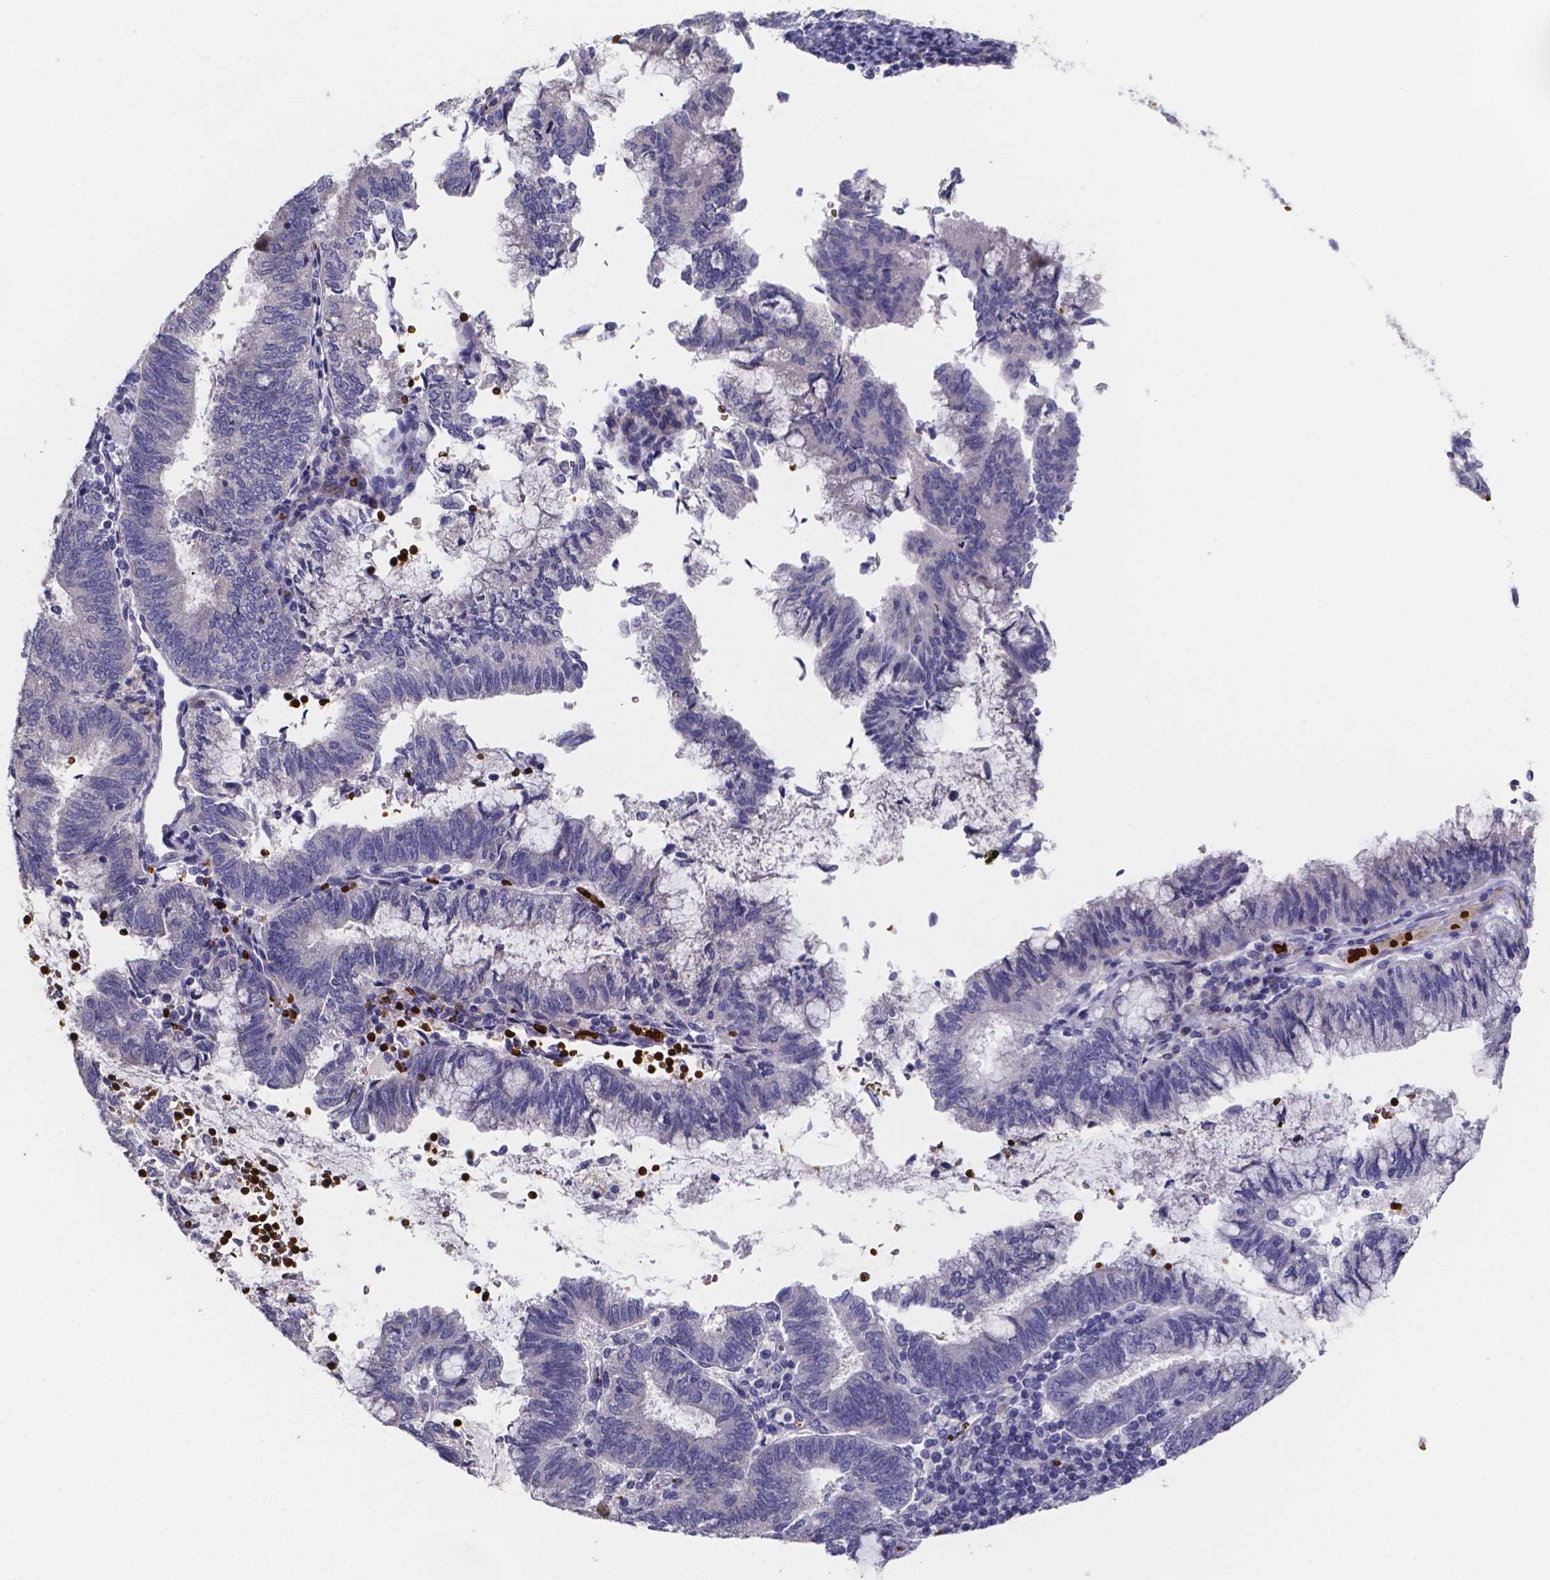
{"staining": {"intensity": "negative", "quantity": "none", "location": "none"}, "tissue": "endometrial cancer", "cell_type": "Tumor cells", "image_type": "cancer", "snomed": [{"axis": "morphology", "description": "Adenocarcinoma, NOS"}, {"axis": "topography", "description": "Endometrium"}], "caption": "The immunohistochemistry (IHC) image has no significant staining in tumor cells of endometrial cancer tissue.", "gene": "GABRA3", "patient": {"sex": "female", "age": 65}}